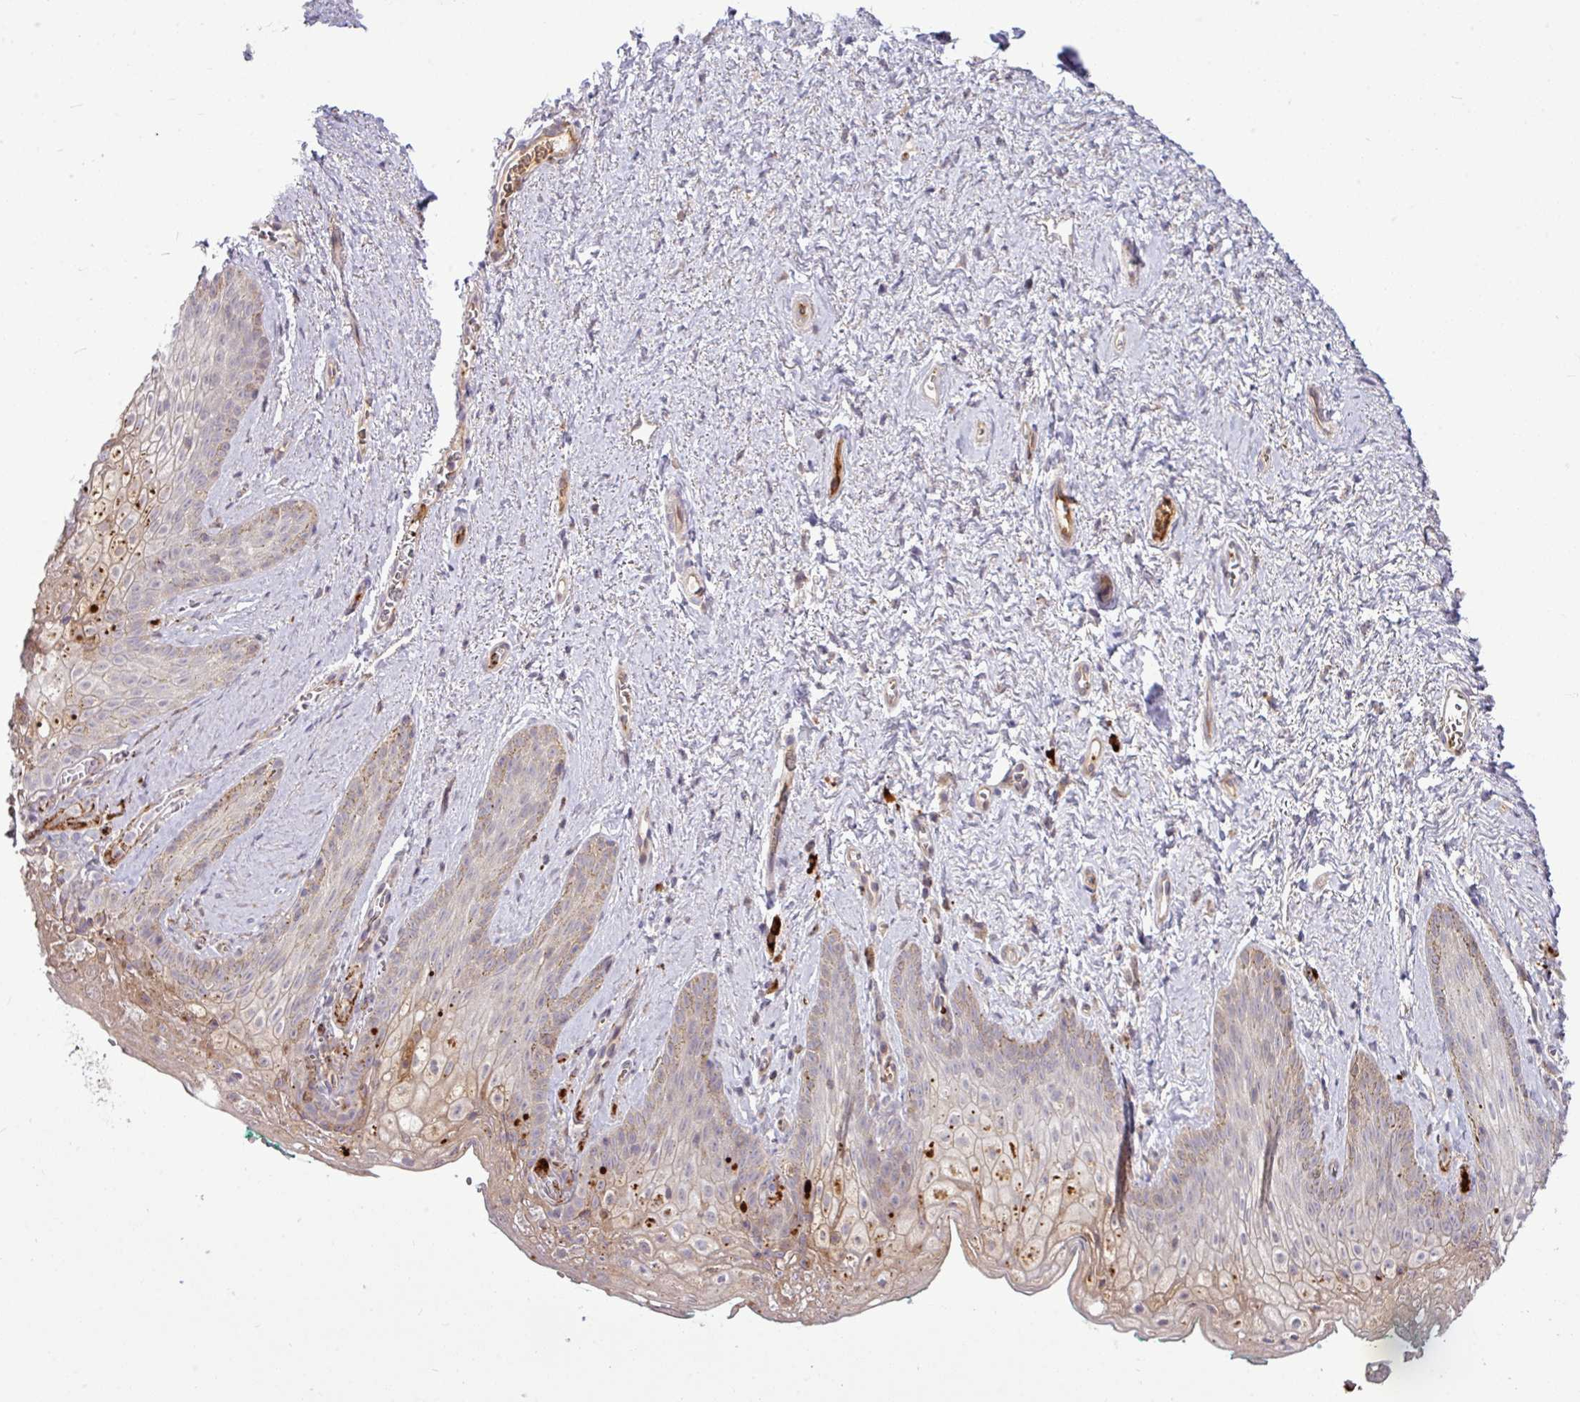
{"staining": {"intensity": "moderate", "quantity": "<25%", "location": "cytoplasmic/membranous"}, "tissue": "vagina", "cell_type": "Squamous epithelial cells", "image_type": "normal", "snomed": [{"axis": "morphology", "description": "Normal tissue, NOS"}, {"axis": "topography", "description": "Vulva"}, {"axis": "topography", "description": "Vagina"}, {"axis": "topography", "description": "Peripheral nerve tissue"}], "caption": "Immunohistochemistry staining of benign vagina, which exhibits low levels of moderate cytoplasmic/membranous staining in about <25% of squamous epithelial cells indicating moderate cytoplasmic/membranous protein expression. The staining was performed using DAB (brown) for protein detection and nuclei were counterstained in hematoxylin (blue).", "gene": "B4GALNT4", "patient": {"sex": "female", "age": 66}}